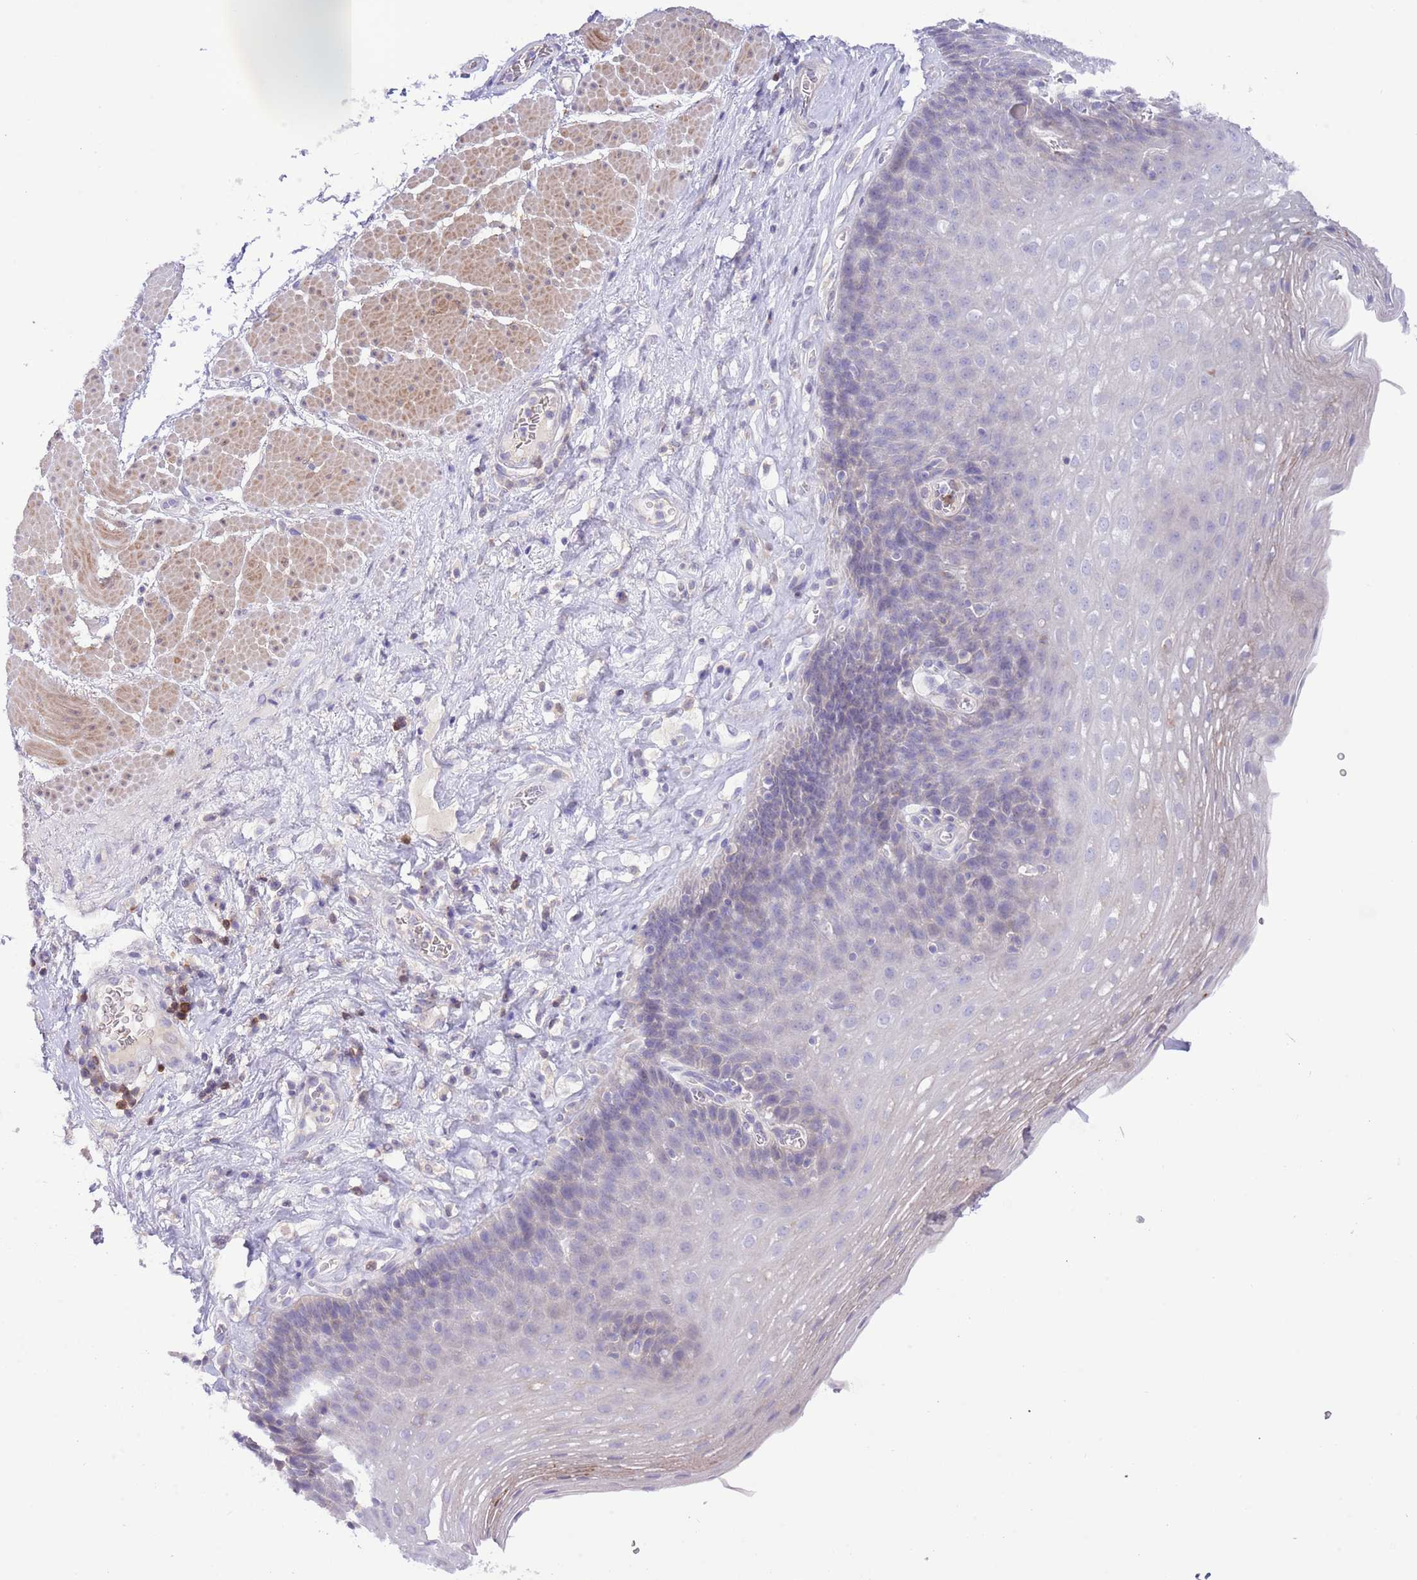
{"staining": {"intensity": "negative", "quantity": "none", "location": "none"}, "tissue": "esophagus", "cell_type": "Squamous epithelial cells", "image_type": "normal", "snomed": [{"axis": "morphology", "description": "Normal tissue, NOS"}, {"axis": "topography", "description": "Esophagus"}], "caption": "Image shows no protein positivity in squamous epithelial cells of benign esophagus. (Stains: DAB immunohistochemistry (IHC) with hematoxylin counter stain, Microscopy: brightfield microscopy at high magnification).", "gene": "PRR32", "patient": {"sex": "female", "age": 66}}